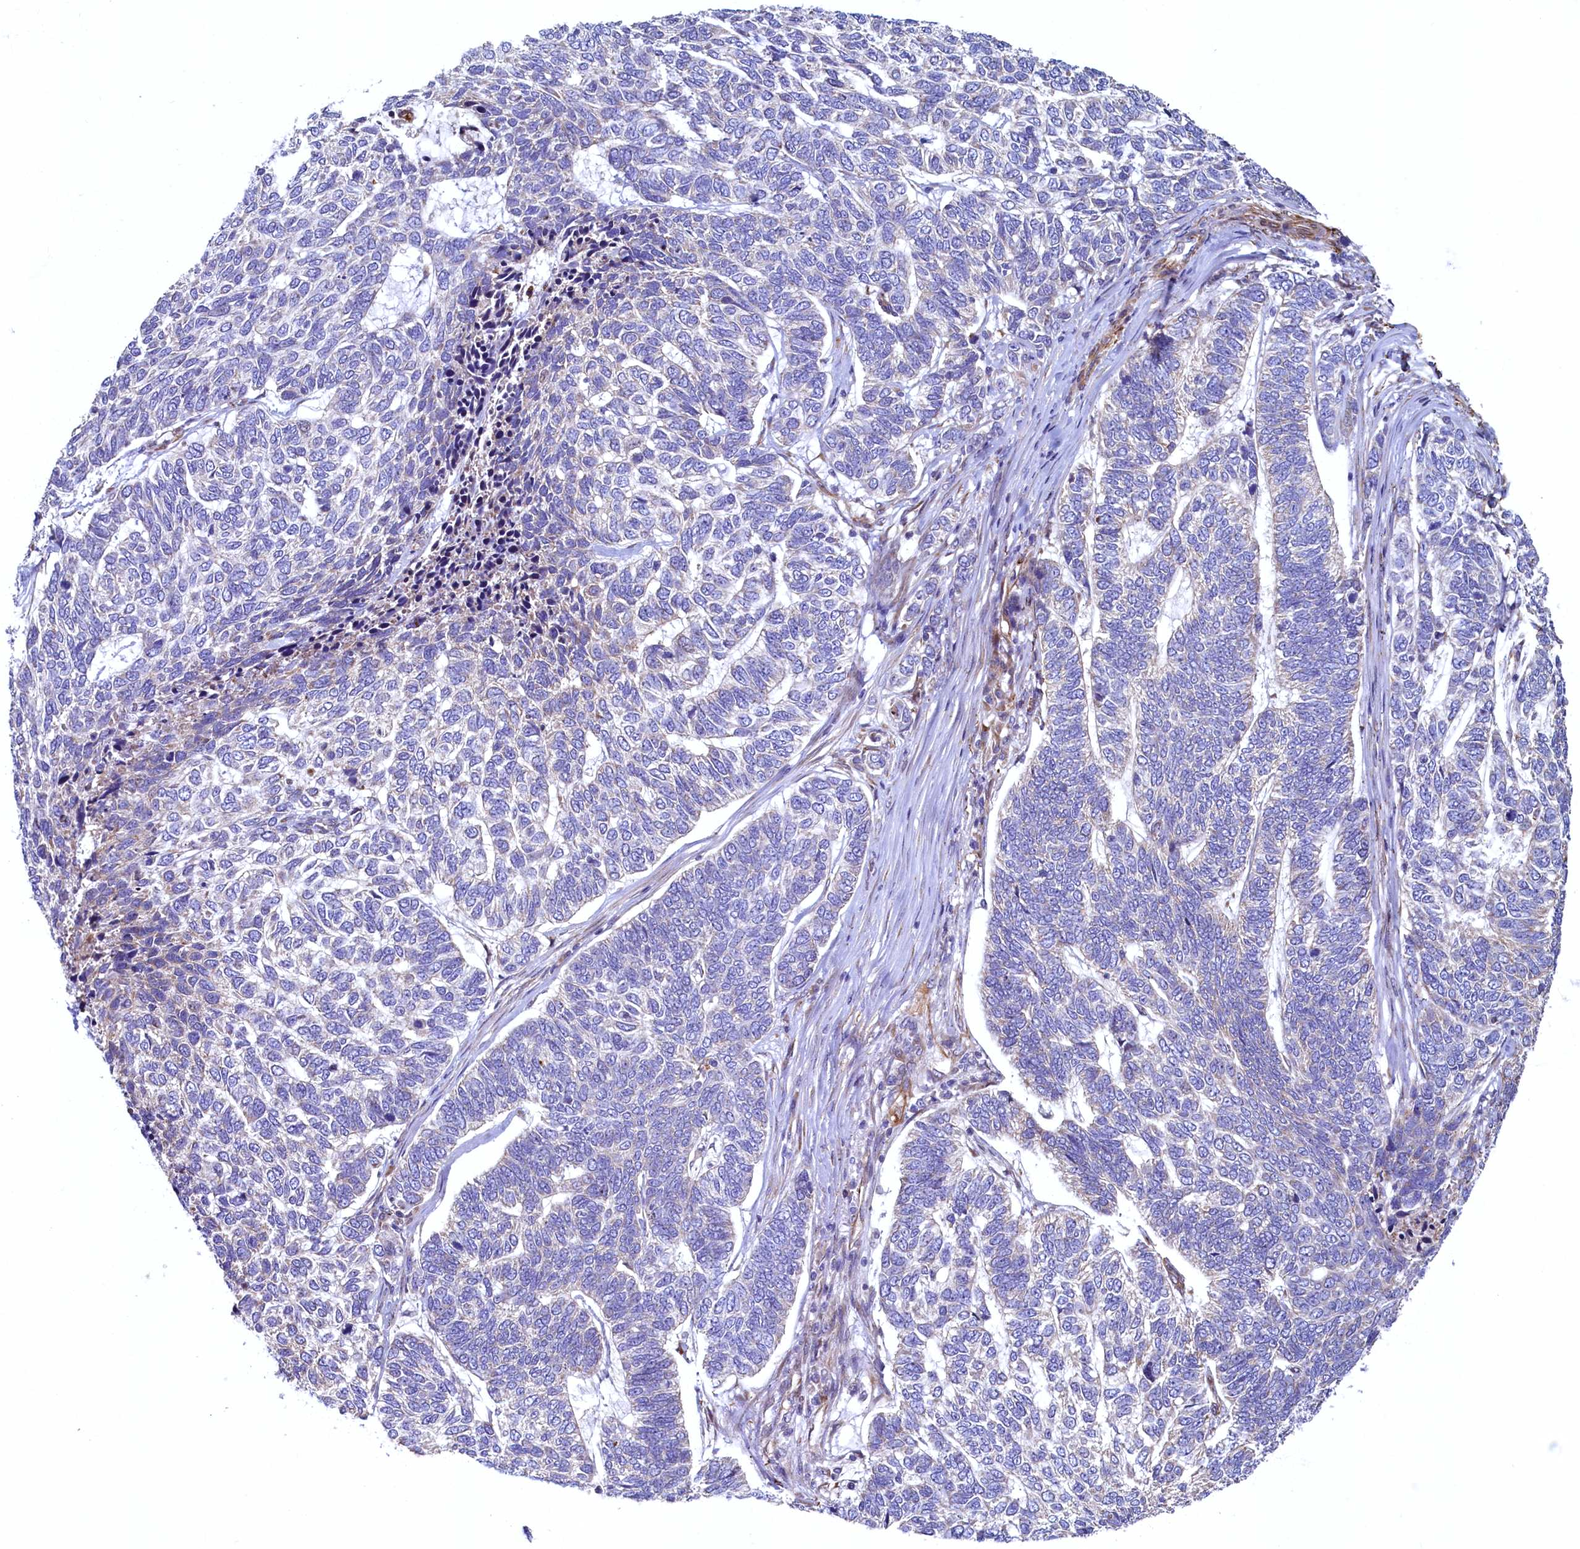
{"staining": {"intensity": "negative", "quantity": "none", "location": "none"}, "tissue": "skin cancer", "cell_type": "Tumor cells", "image_type": "cancer", "snomed": [{"axis": "morphology", "description": "Basal cell carcinoma"}, {"axis": "topography", "description": "Skin"}], "caption": "Immunohistochemistry (IHC) photomicrograph of human skin basal cell carcinoma stained for a protein (brown), which reveals no staining in tumor cells. (IHC, brightfield microscopy, high magnification).", "gene": "LRRC57", "patient": {"sex": "female", "age": 65}}